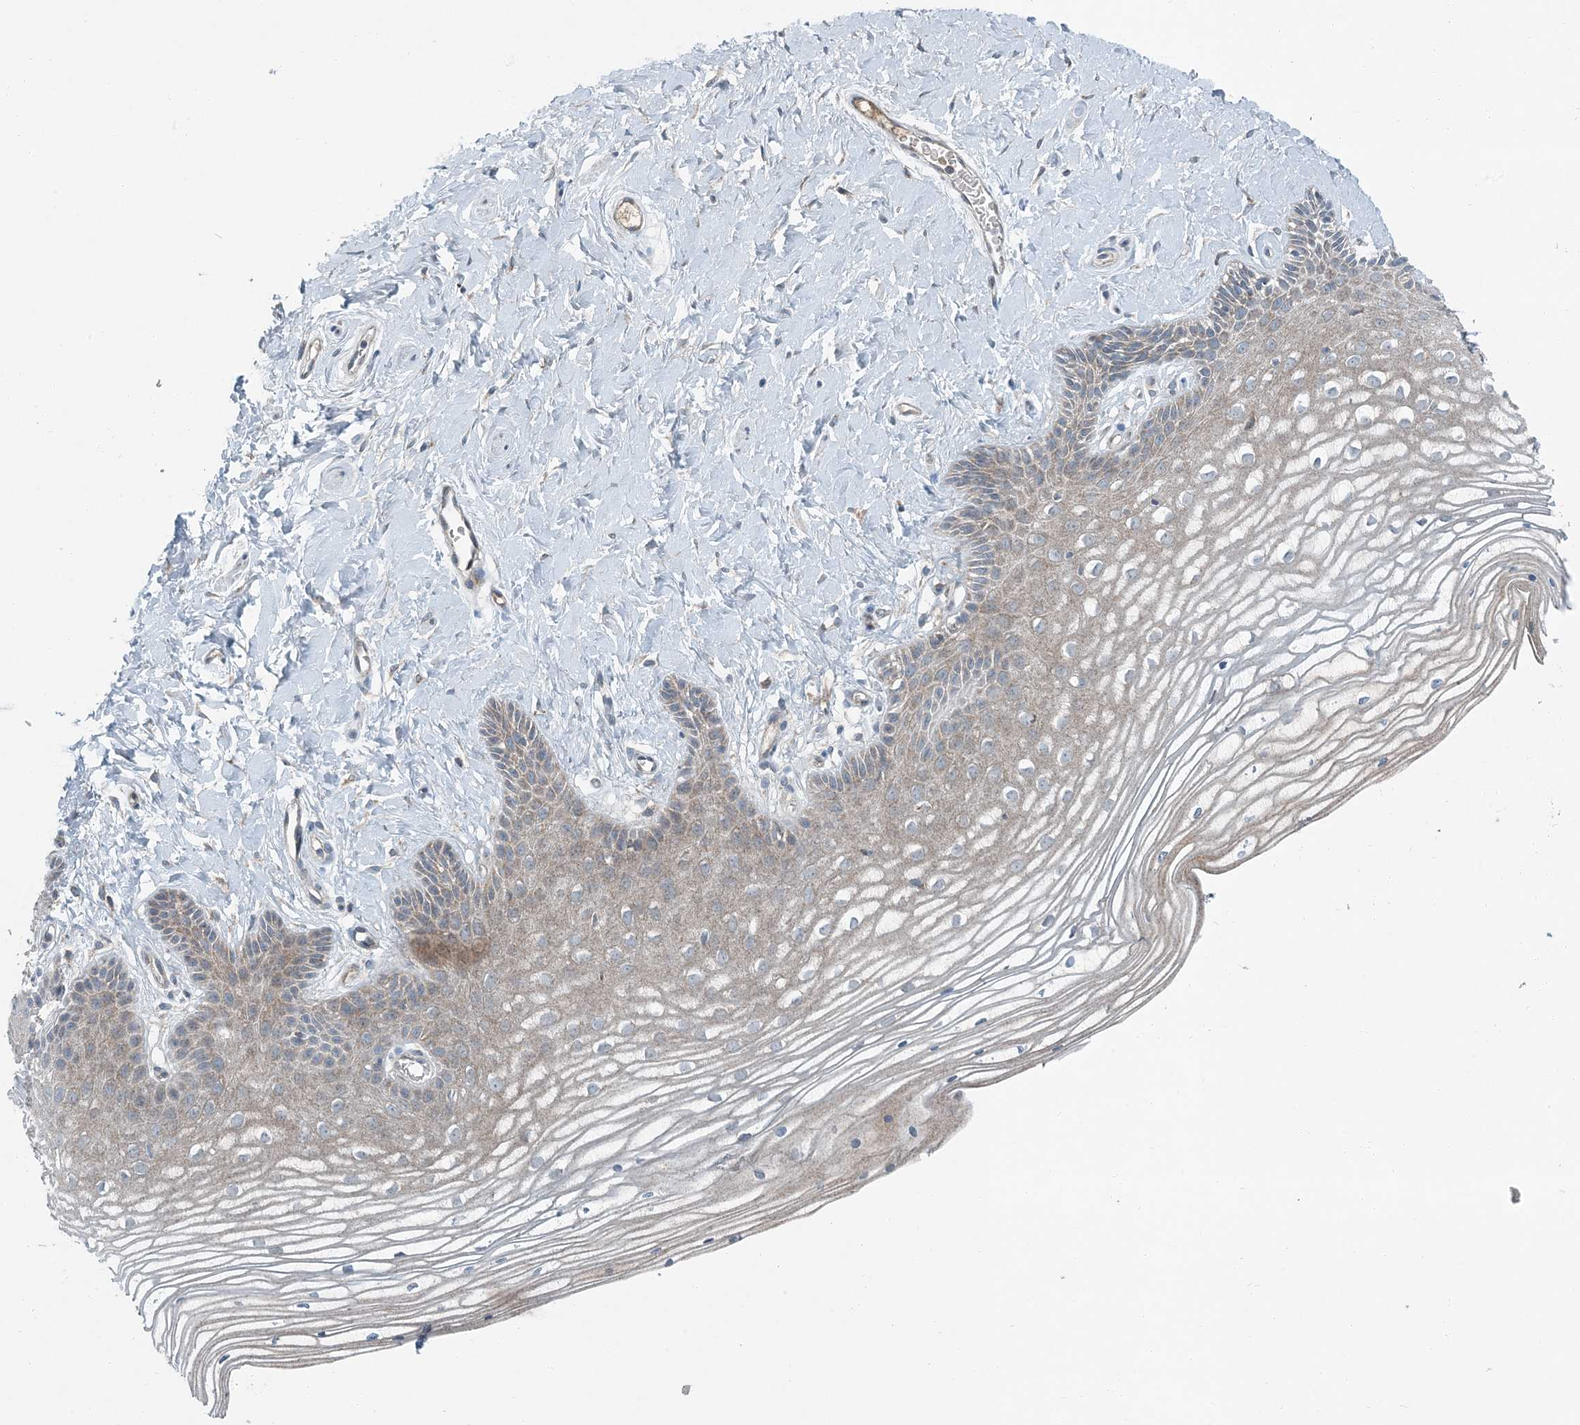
{"staining": {"intensity": "weak", "quantity": "25%-75%", "location": "cytoplasmic/membranous"}, "tissue": "vagina", "cell_type": "Squamous epithelial cells", "image_type": "normal", "snomed": [{"axis": "morphology", "description": "Normal tissue, NOS"}, {"axis": "topography", "description": "Vagina"}, {"axis": "topography", "description": "Cervix"}], "caption": "Immunohistochemistry histopathology image of normal vagina: human vagina stained using immunohistochemistry displays low levels of weak protein expression localized specifically in the cytoplasmic/membranous of squamous epithelial cells, appearing as a cytoplasmic/membranous brown color.", "gene": "APOM", "patient": {"sex": "female", "age": 40}}